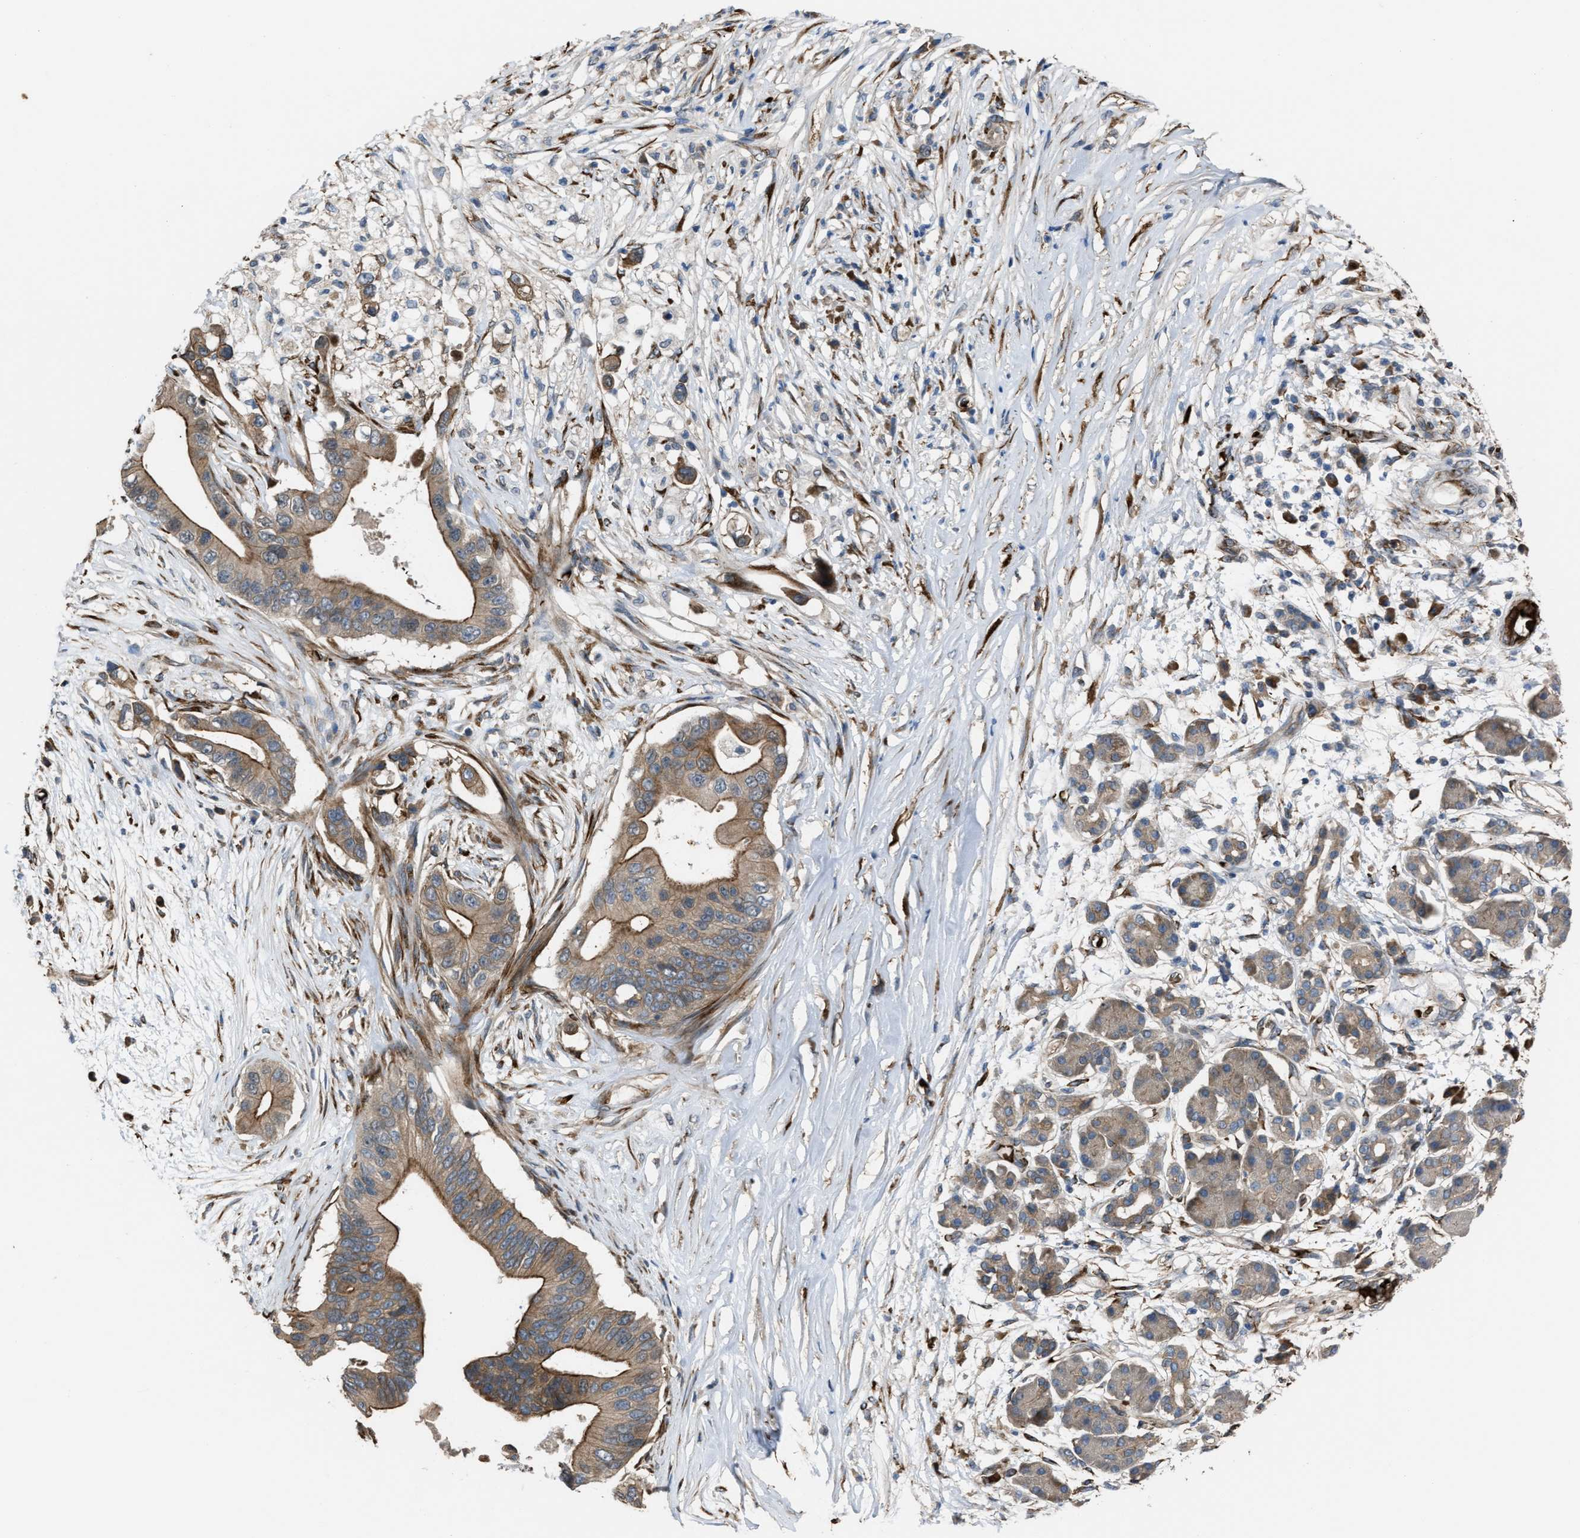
{"staining": {"intensity": "moderate", "quantity": ">75%", "location": "cytoplasmic/membranous"}, "tissue": "pancreatic cancer", "cell_type": "Tumor cells", "image_type": "cancer", "snomed": [{"axis": "morphology", "description": "Adenocarcinoma, NOS"}, {"axis": "topography", "description": "Pancreas"}], "caption": "The image demonstrates immunohistochemical staining of pancreatic cancer. There is moderate cytoplasmic/membranous expression is identified in approximately >75% of tumor cells.", "gene": "SELENOM", "patient": {"sex": "male", "age": 77}}